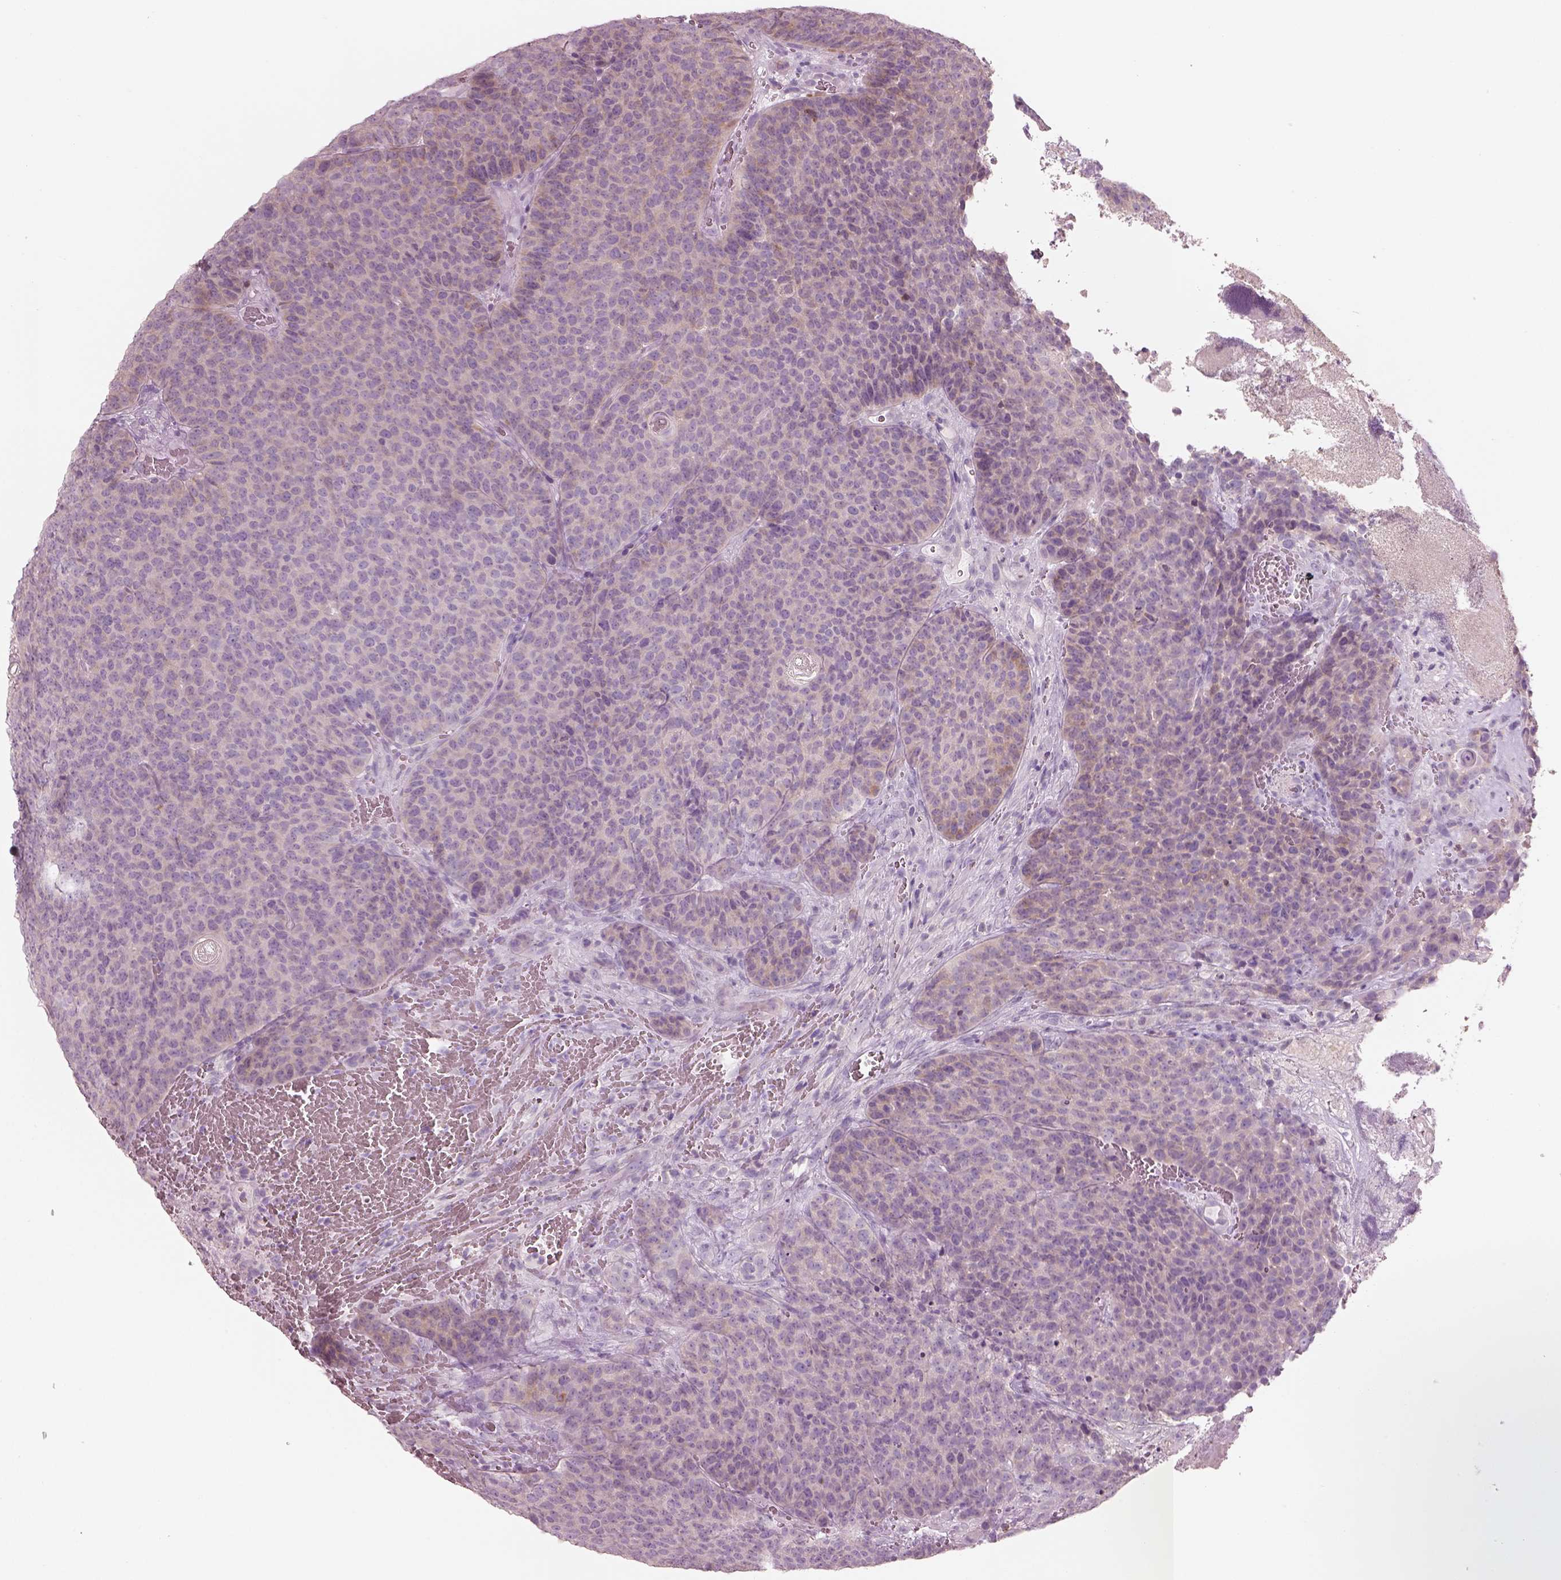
{"staining": {"intensity": "negative", "quantity": "none", "location": "none"}, "tissue": "urothelial cancer", "cell_type": "Tumor cells", "image_type": "cancer", "snomed": [{"axis": "morphology", "description": "Urothelial carcinoma, Low grade"}, {"axis": "topography", "description": "Urinary bladder"}], "caption": "Histopathology image shows no significant protein staining in tumor cells of urothelial carcinoma (low-grade).", "gene": "SLC27A2", "patient": {"sex": "female", "age": 62}}